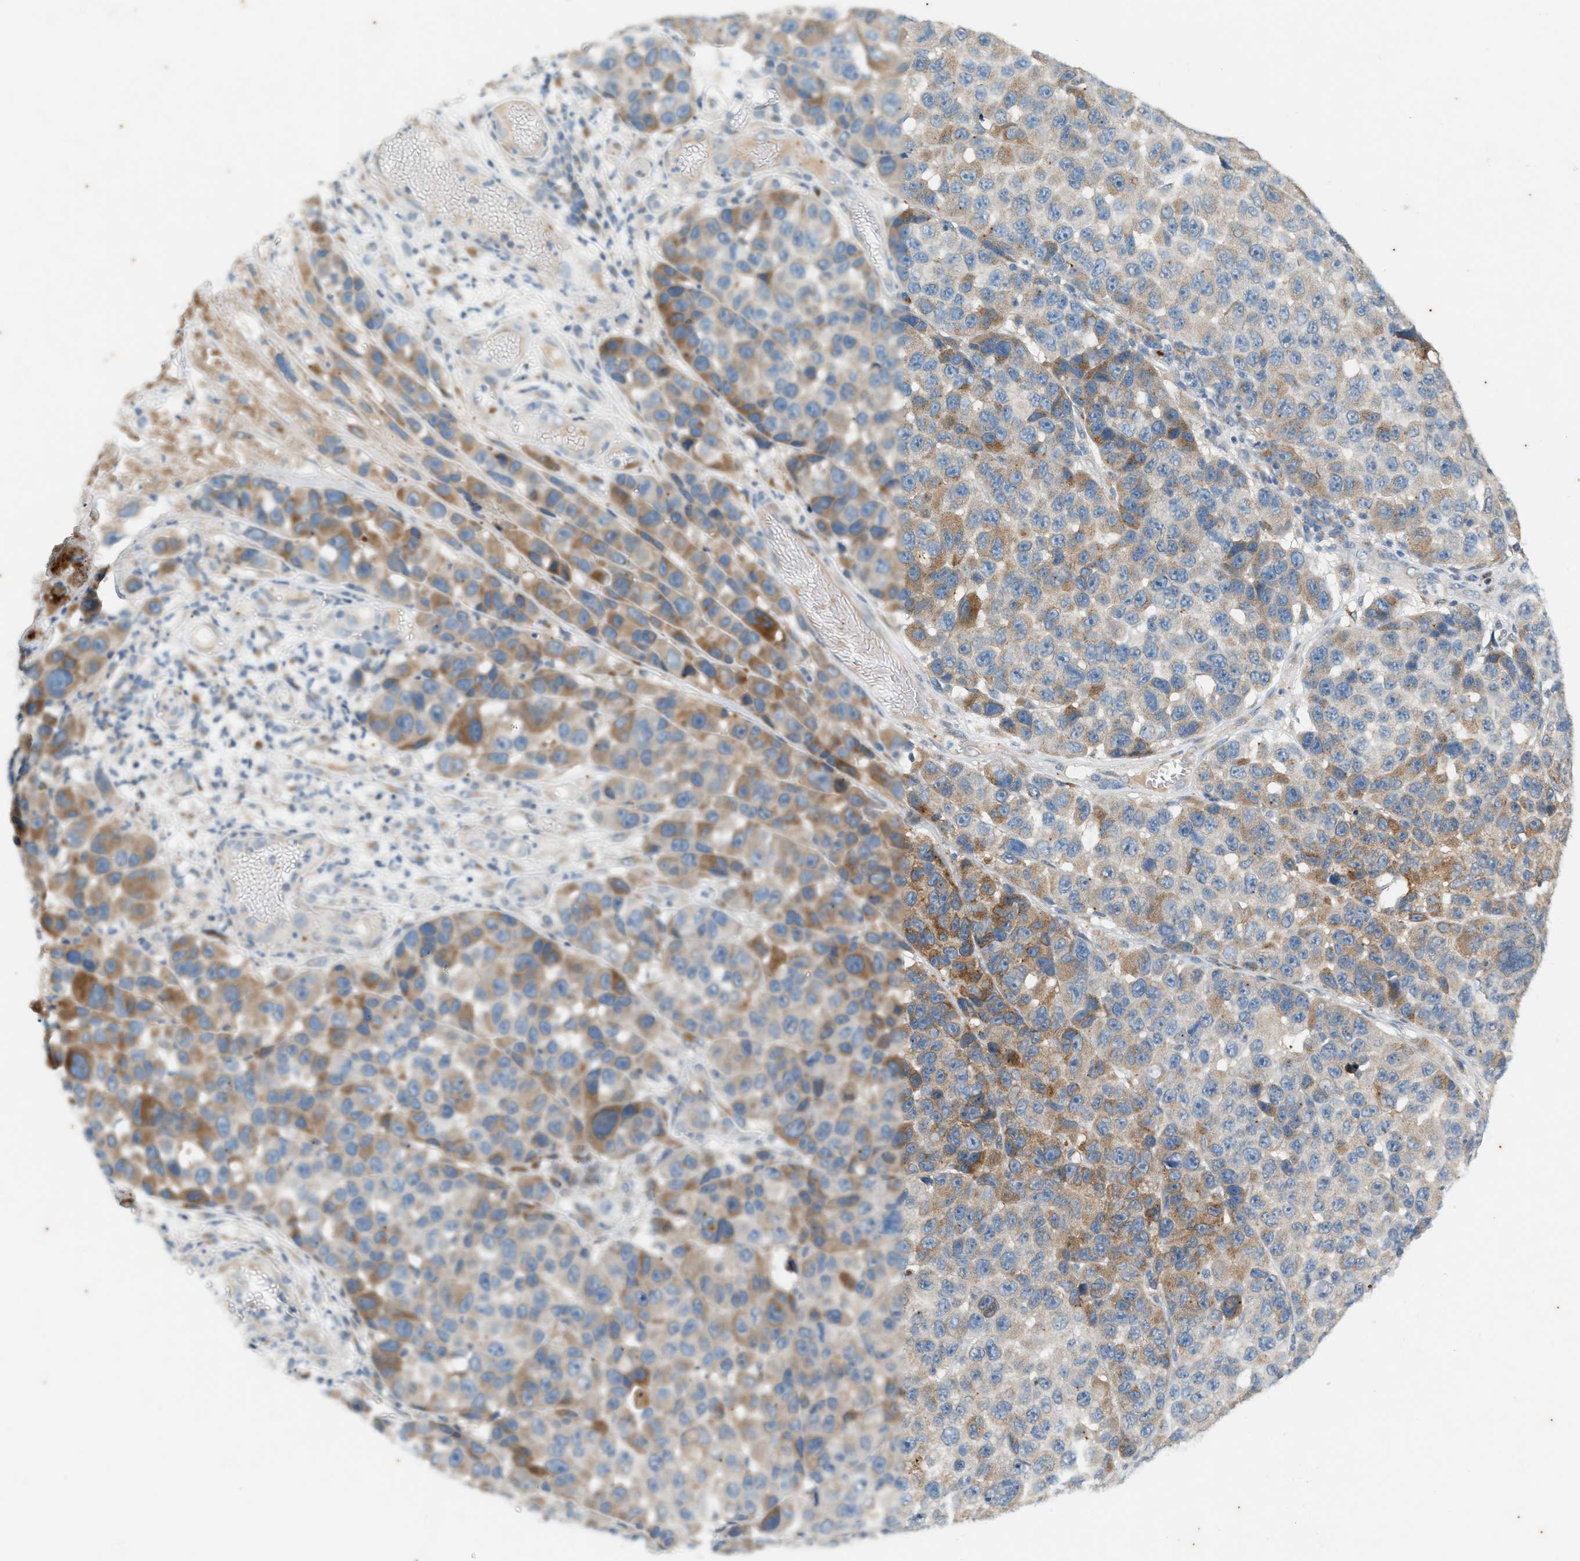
{"staining": {"intensity": "moderate", "quantity": "25%-75%", "location": "cytoplasmic/membranous"}, "tissue": "melanoma", "cell_type": "Tumor cells", "image_type": "cancer", "snomed": [{"axis": "morphology", "description": "Malignant melanoma, NOS"}, {"axis": "topography", "description": "Skin"}], "caption": "Tumor cells reveal moderate cytoplasmic/membranous positivity in about 25%-75% of cells in melanoma.", "gene": "CHPF2", "patient": {"sex": "male", "age": 53}}